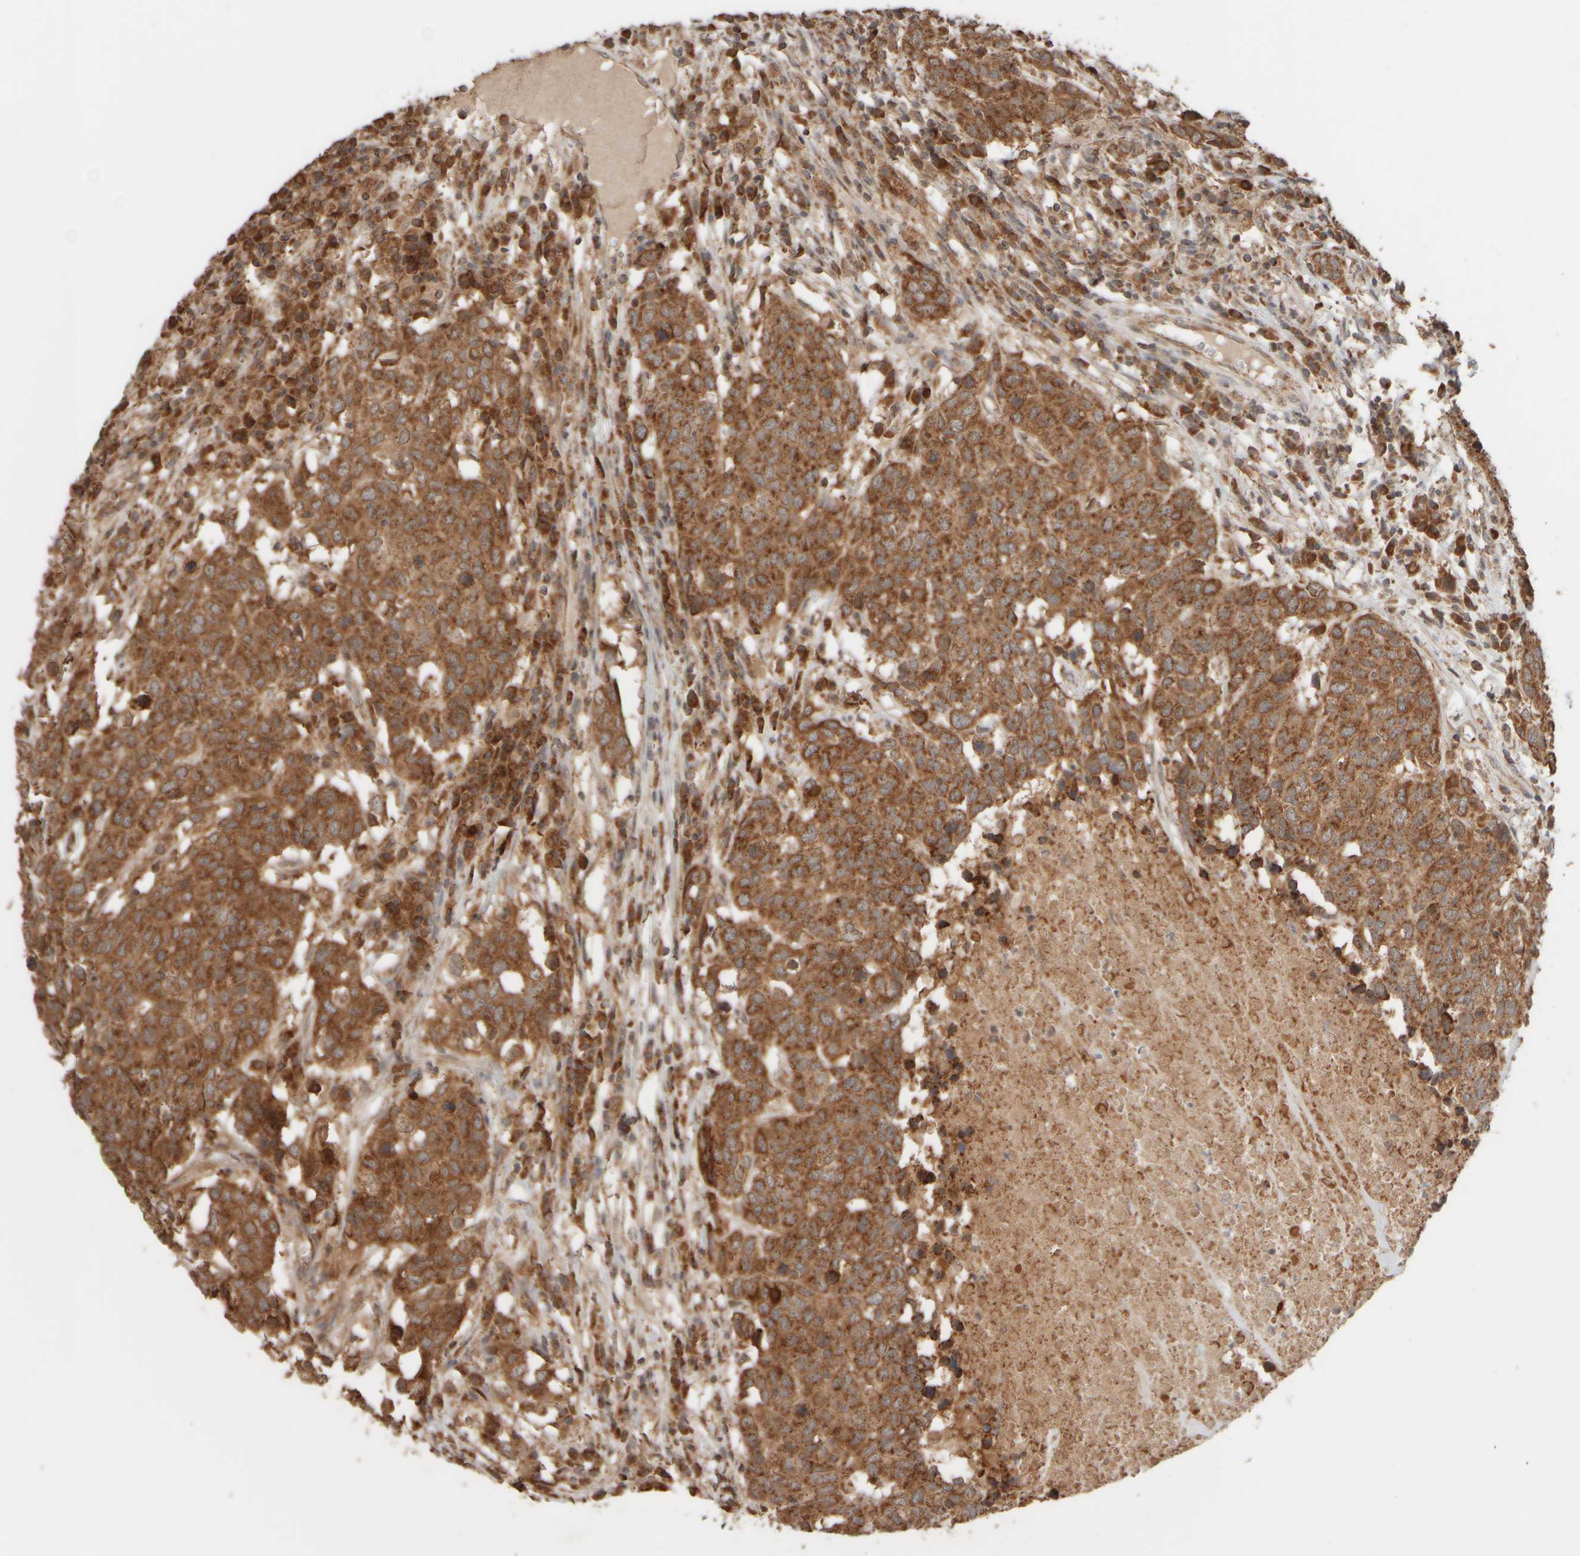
{"staining": {"intensity": "strong", "quantity": ">75%", "location": "cytoplasmic/membranous"}, "tissue": "head and neck cancer", "cell_type": "Tumor cells", "image_type": "cancer", "snomed": [{"axis": "morphology", "description": "Squamous cell carcinoma, NOS"}, {"axis": "topography", "description": "Head-Neck"}], "caption": "An IHC histopathology image of tumor tissue is shown. Protein staining in brown labels strong cytoplasmic/membranous positivity in head and neck cancer (squamous cell carcinoma) within tumor cells.", "gene": "EIF2B3", "patient": {"sex": "male", "age": 66}}